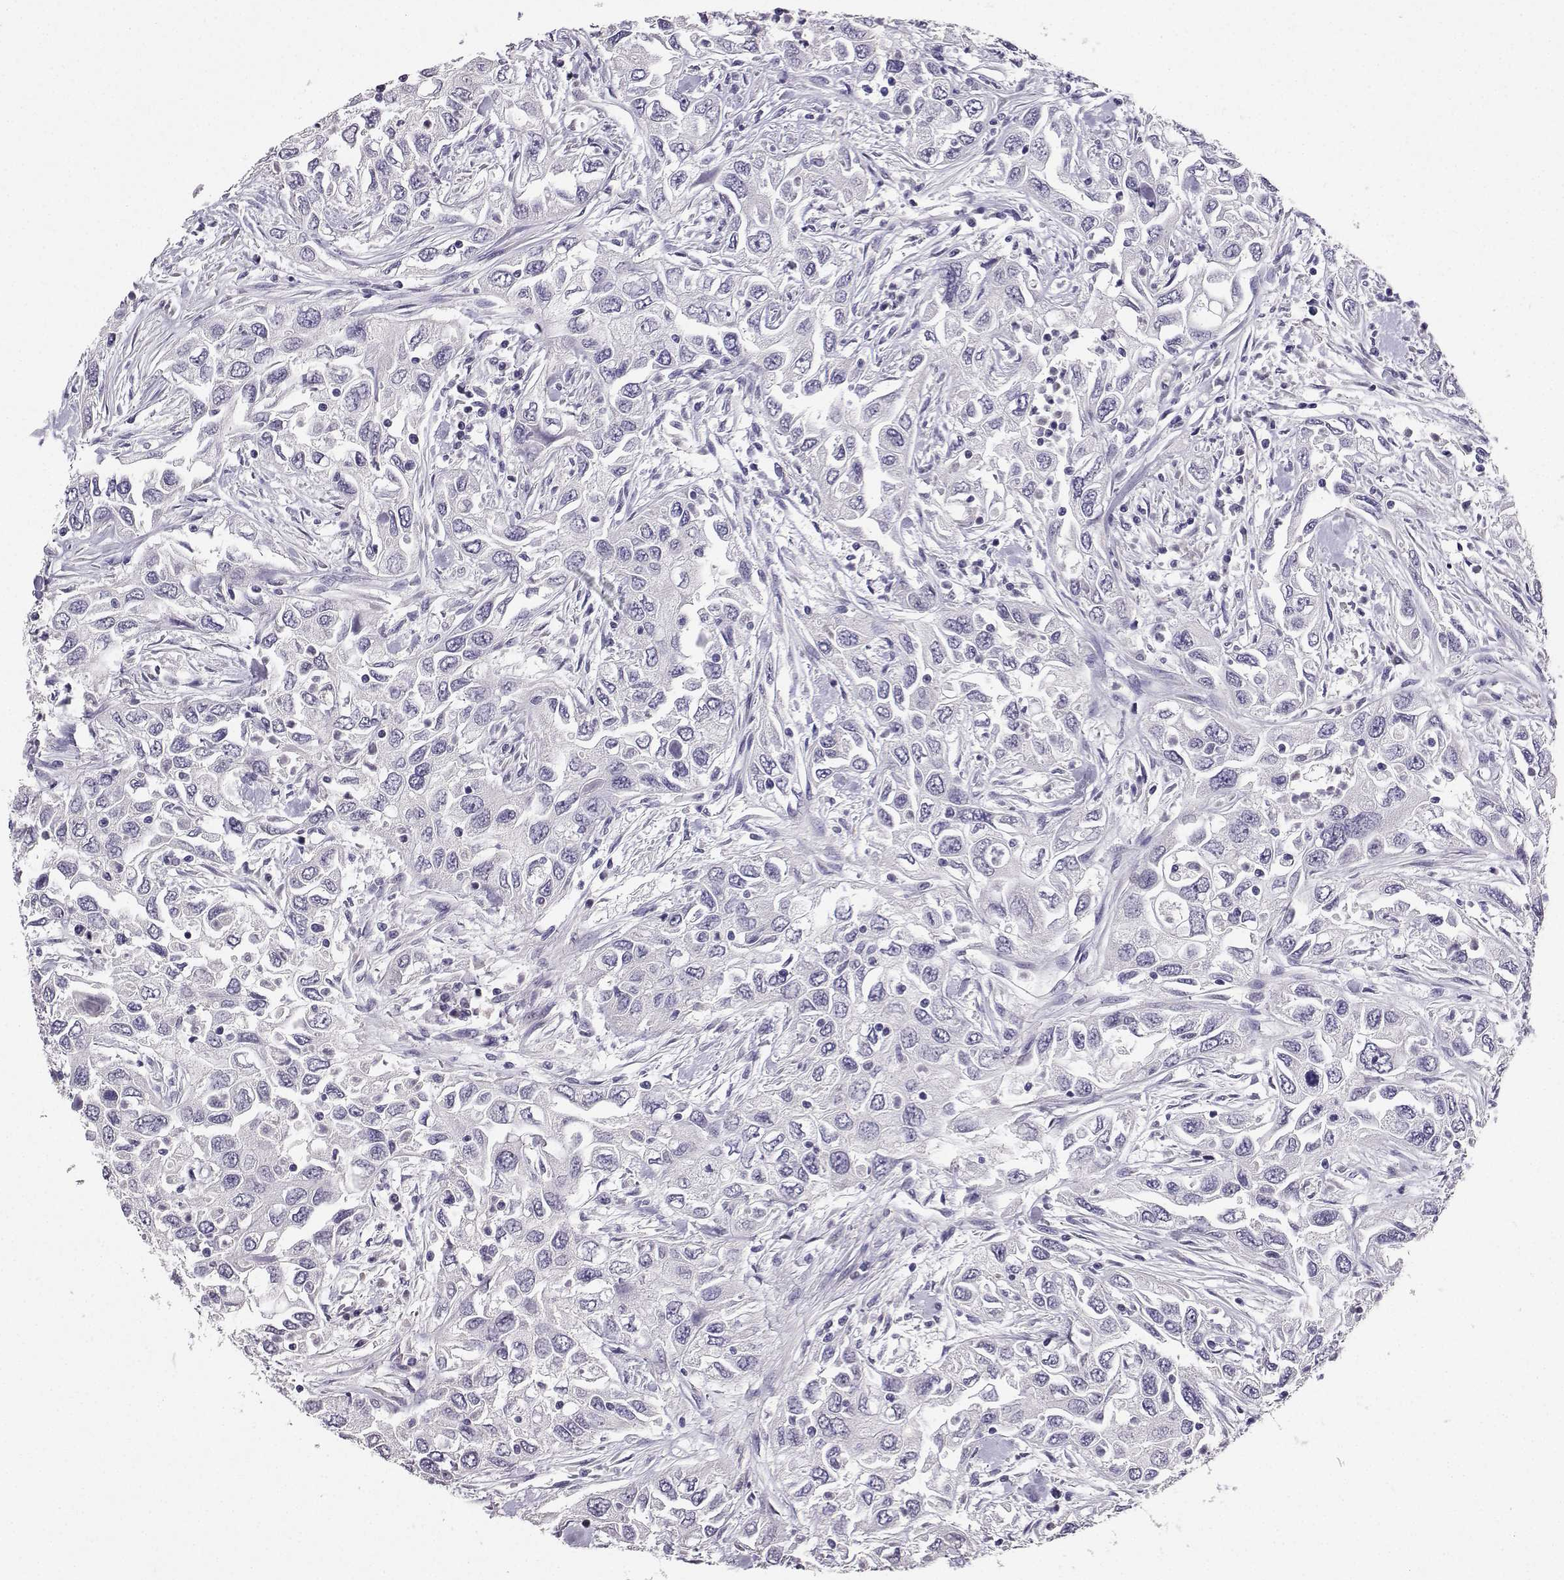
{"staining": {"intensity": "negative", "quantity": "none", "location": "none"}, "tissue": "urothelial cancer", "cell_type": "Tumor cells", "image_type": "cancer", "snomed": [{"axis": "morphology", "description": "Urothelial carcinoma, High grade"}, {"axis": "topography", "description": "Urinary bladder"}], "caption": "DAB immunohistochemical staining of high-grade urothelial carcinoma demonstrates no significant expression in tumor cells.", "gene": "SPAG11B", "patient": {"sex": "male", "age": 76}}